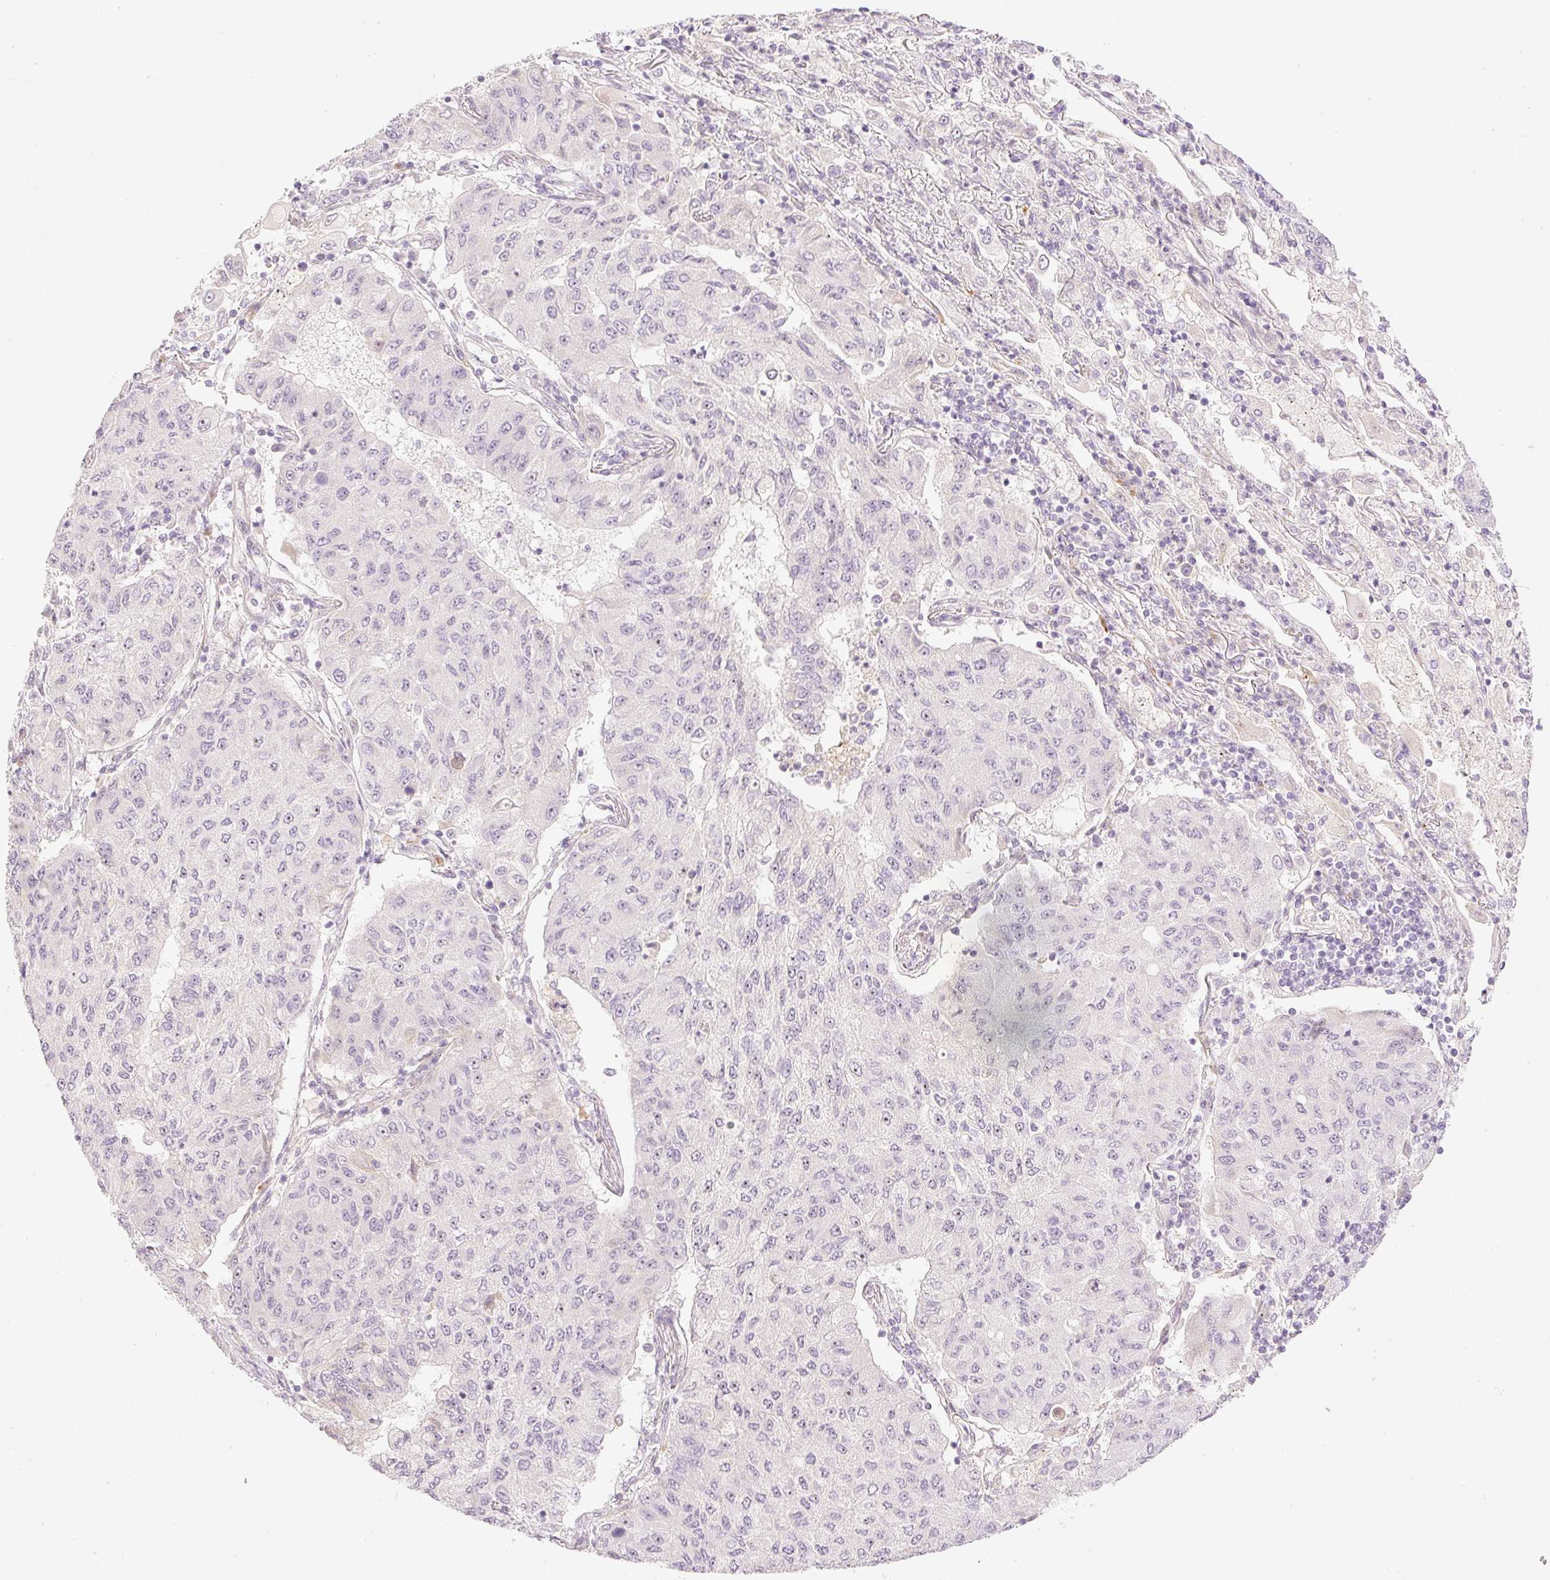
{"staining": {"intensity": "weak", "quantity": "<25%", "location": "nuclear"}, "tissue": "lung cancer", "cell_type": "Tumor cells", "image_type": "cancer", "snomed": [{"axis": "morphology", "description": "Squamous cell carcinoma, NOS"}, {"axis": "topography", "description": "Lung"}], "caption": "High magnification brightfield microscopy of lung cancer (squamous cell carcinoma) stained with DAB (3,3'-diaminobenzidine) (brown) and counterstained with hematoxylin (blue): tumor cells show no significant expression.", "gene": "AAR2", "patient": {"sex": "male", "age": 74}}